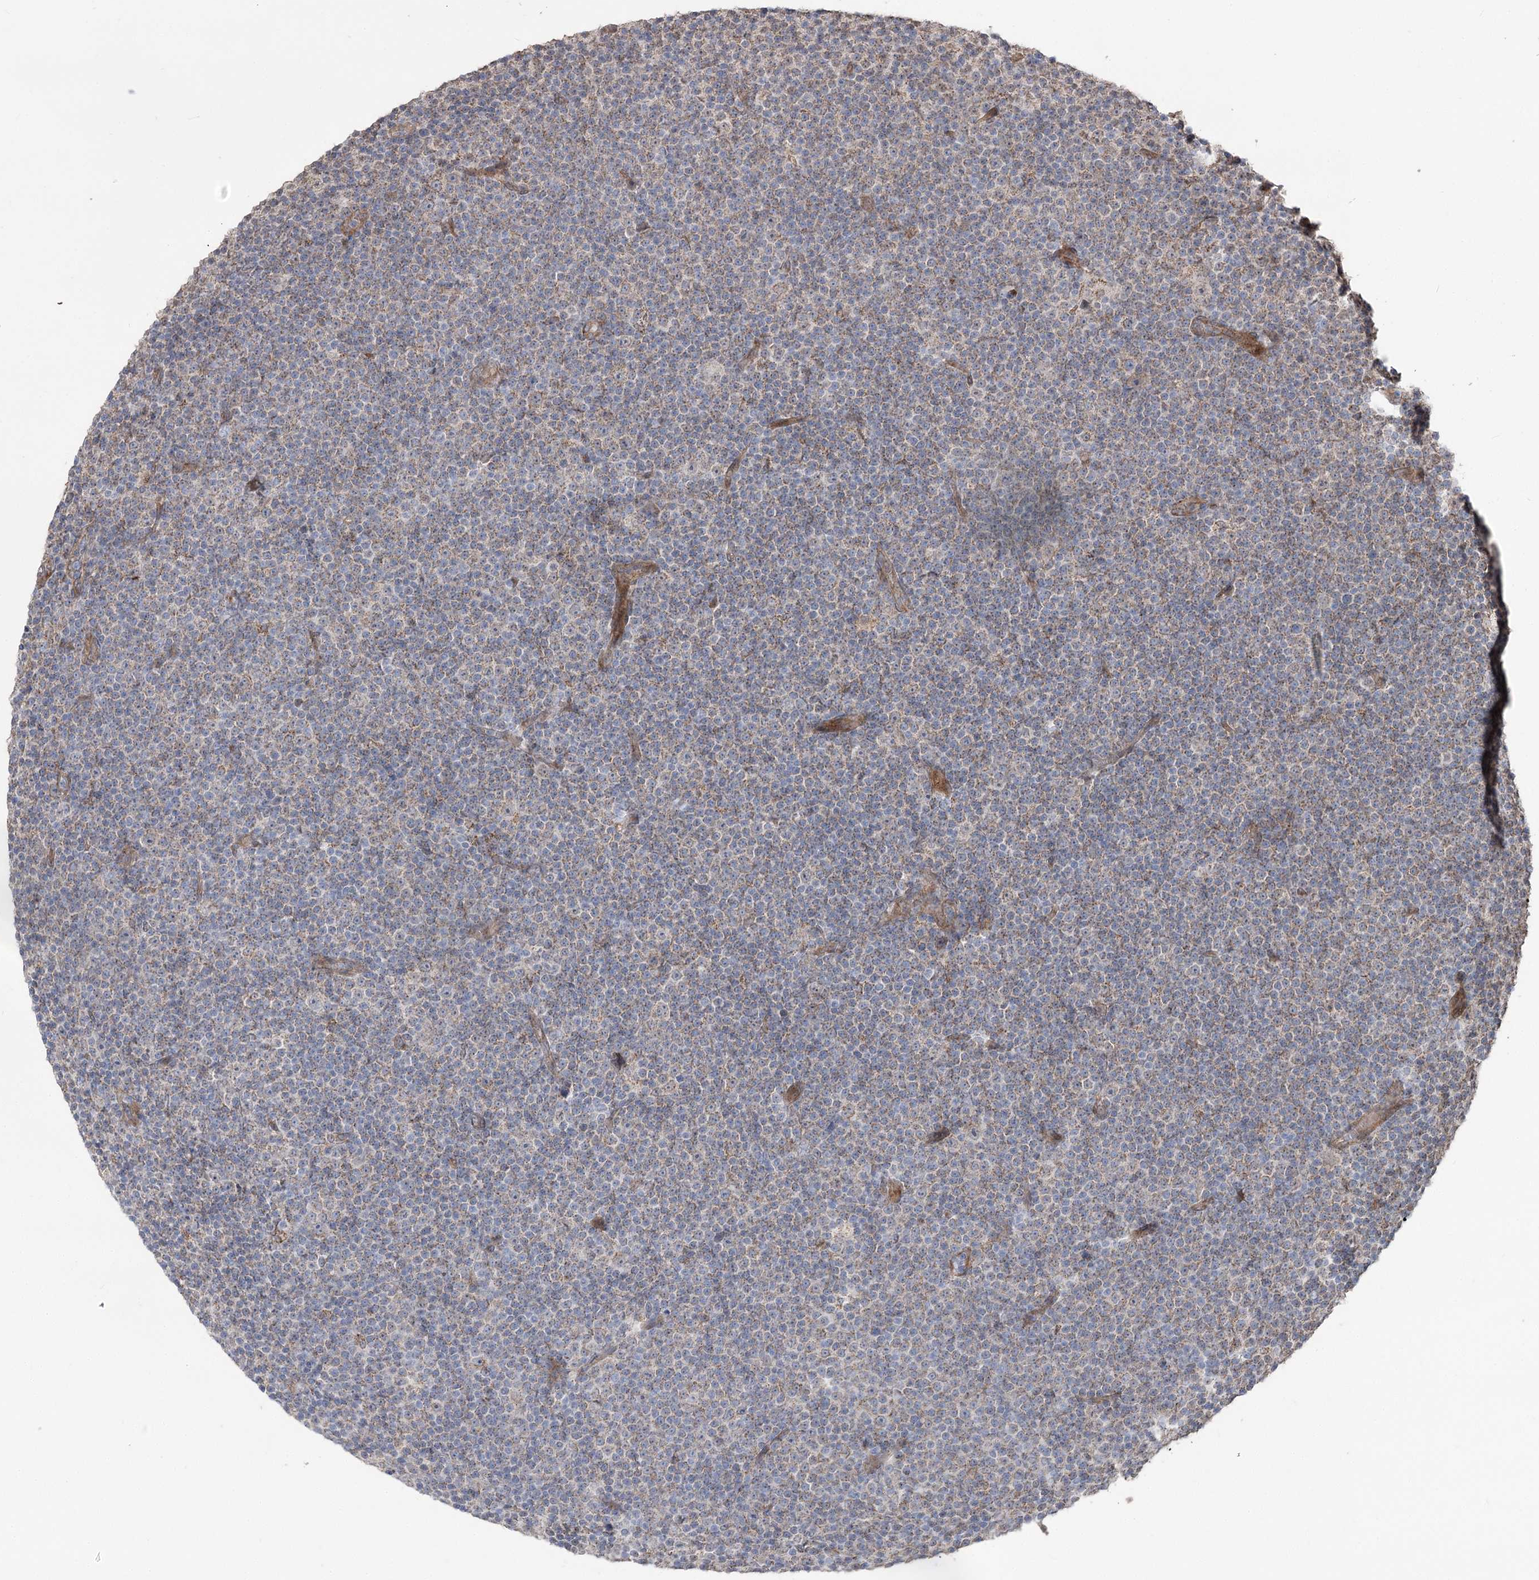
{"staining": {"intensity": "weak", "quantity": ">75%", "location": "cytoplasmic/membranous"}, "tissue": "lymphoma", "cell_type": "Tumor cells", "image_type": "cancer", "snomed": [{"axis": "morphology", "description": "Malignant lymphoma, non-Hodgkin's type, Low grade"}, {"axis": "topography", "description": "Lymph node"}], "caption": "Immunohistochemical staining of lymphoma reveals low levels of weak cytoplasmic/membranous protein expression in about >75% of tumor cells.", "gene": "ZSCAN23", "patient": {"sex": "female", "age": 67}}